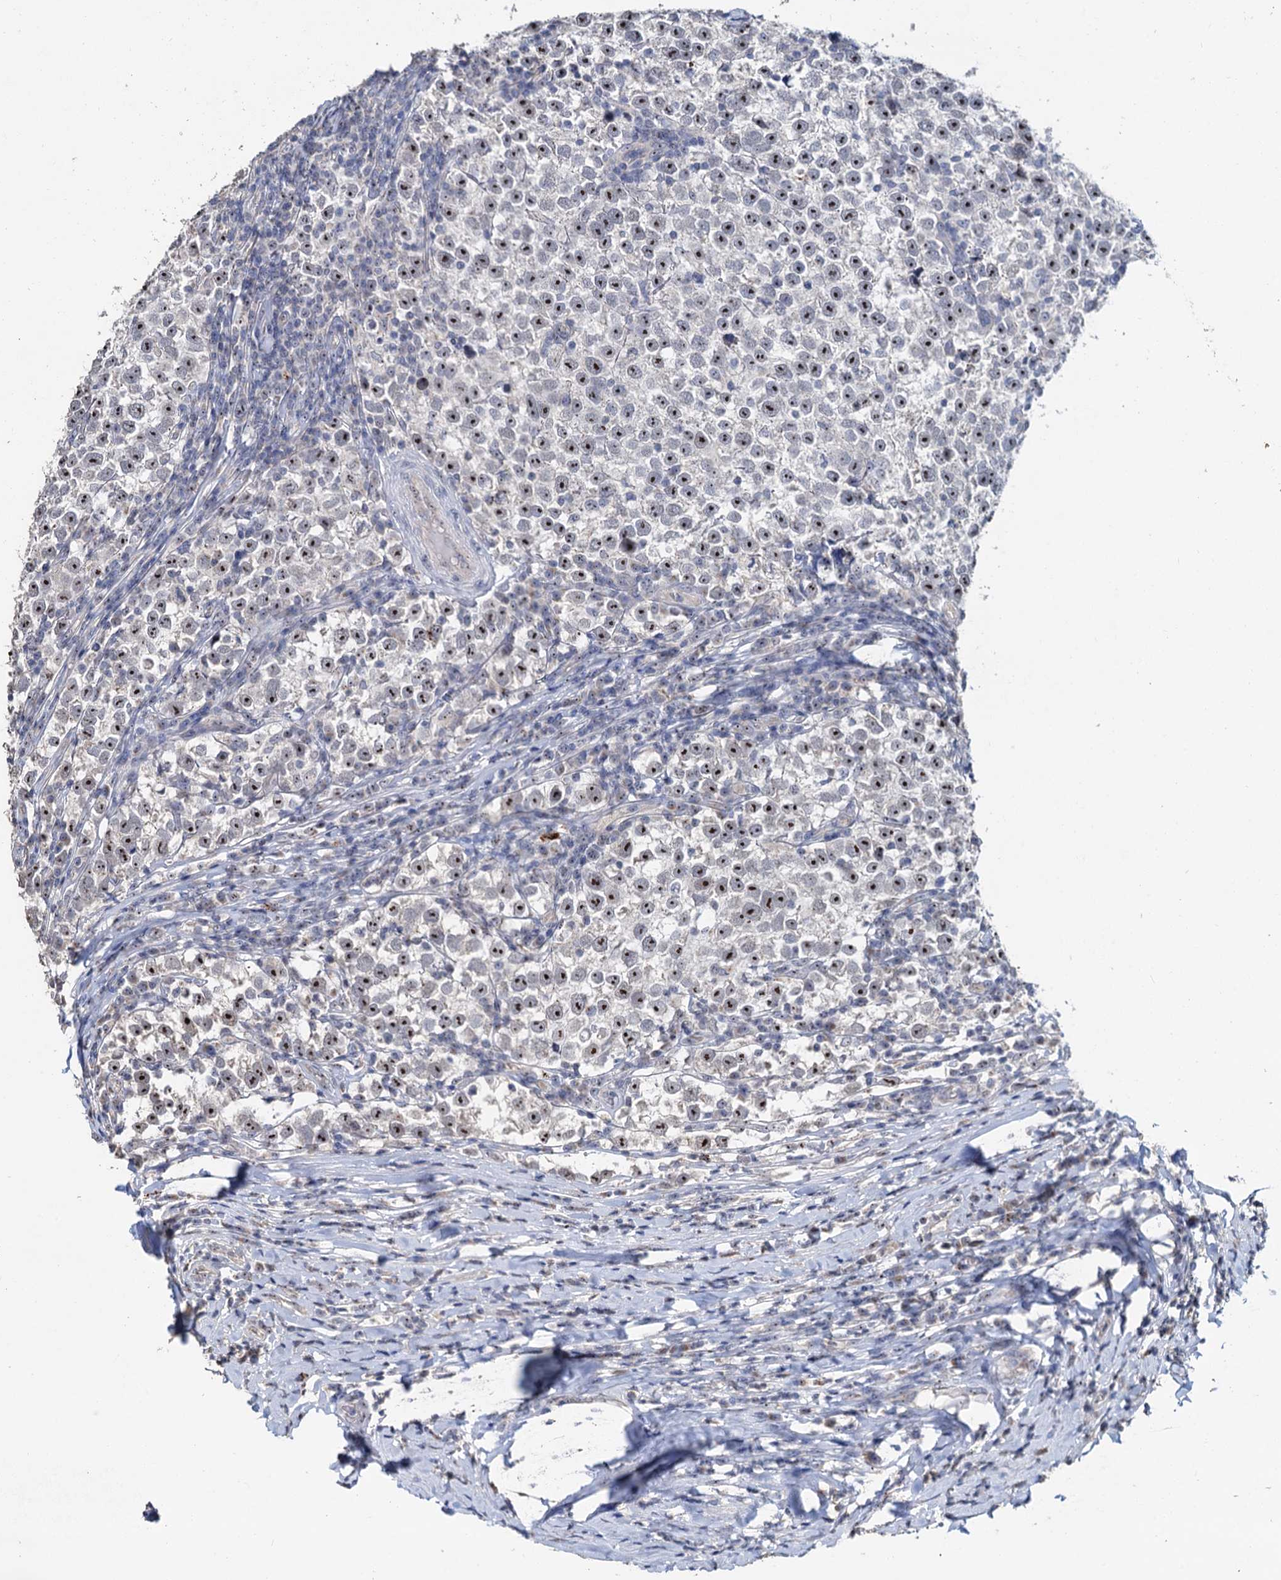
{"staining": {"intensity": "moderate", "quantity": ">75%", "location": "nuclear"}, "tissue": "testis cancer", "cell_type": "Tumor cells", "image_type": "cancer", "snomed": [{"axis": "morphology", "description": "Normal tissue, NOS"}, {"axis": "morphology", "description": "Seminoma, NOS"}, {"axis": "topography", "description": "Testis"}], "caption": "A high-resolution photomicrograph shows immunohistochemistry staining of testis seminoma, which exhibits moderate nuclear positivity in about >75% of tumor cells. (brown staining indicates protein expression, while blue staining denotes nuclei).", "gene": "C2CD3", "patient": {"sex": "male", "age": 43}}